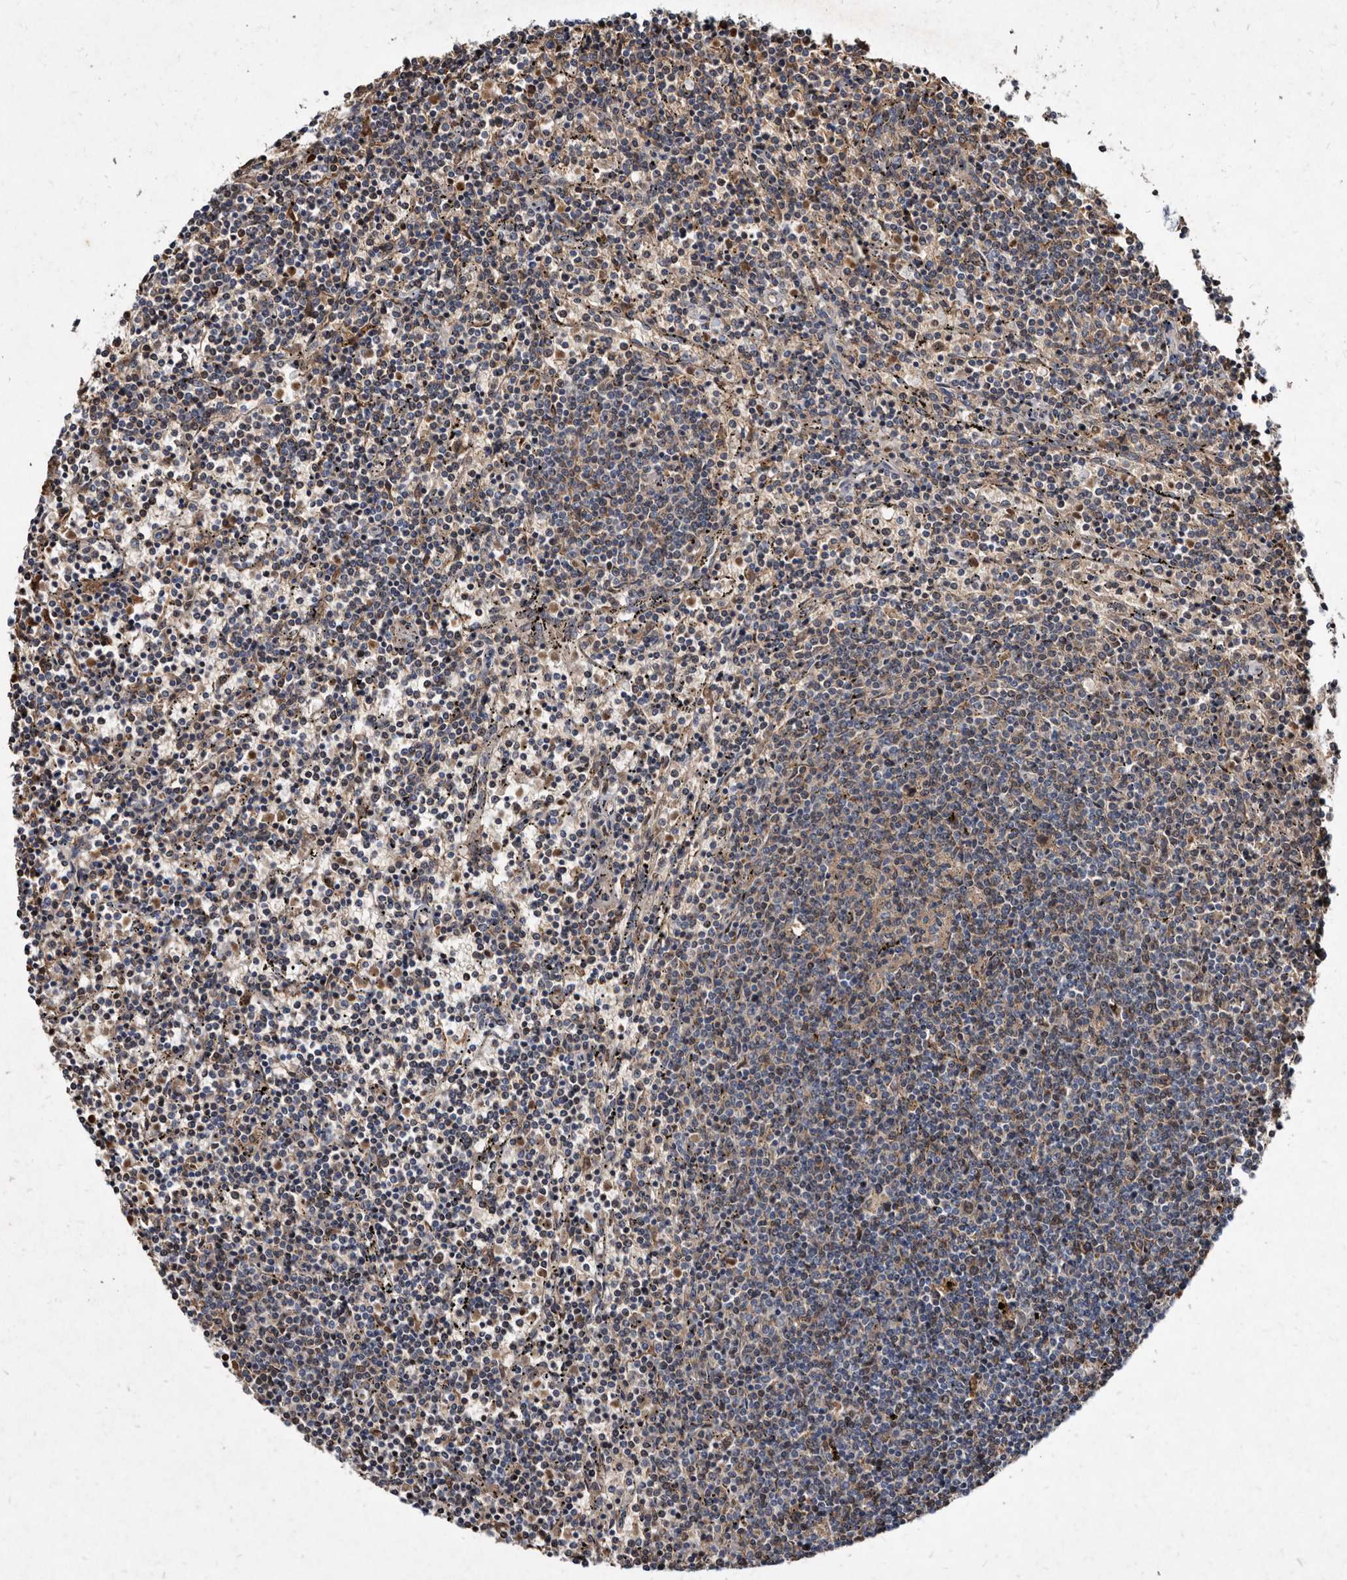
{"staining": {"intensity": "moderate", "quantity": "25%-75%", "location": "cytoplasmic/membranous"}, "tissue": "lymphoma", "cell_type": "Tumor cells", "image_type": "cancer", "snomed": [{"axis": "morphology", "description": "Malignant lymphoma, non-Hodgkin's type, Low grade"}, {"axis": "topography", "description": "Spleen"}], "caption": "Immunohistochemical staining of low-grade malignant lymphoma, non-Hodgkin's type exhibits moderate cytoplasmic/membranous protein positivity in approximately 25%-75% of tumor cells.", "gene": "YPEL3", "patient": {"sex": "female", "age": 50}}